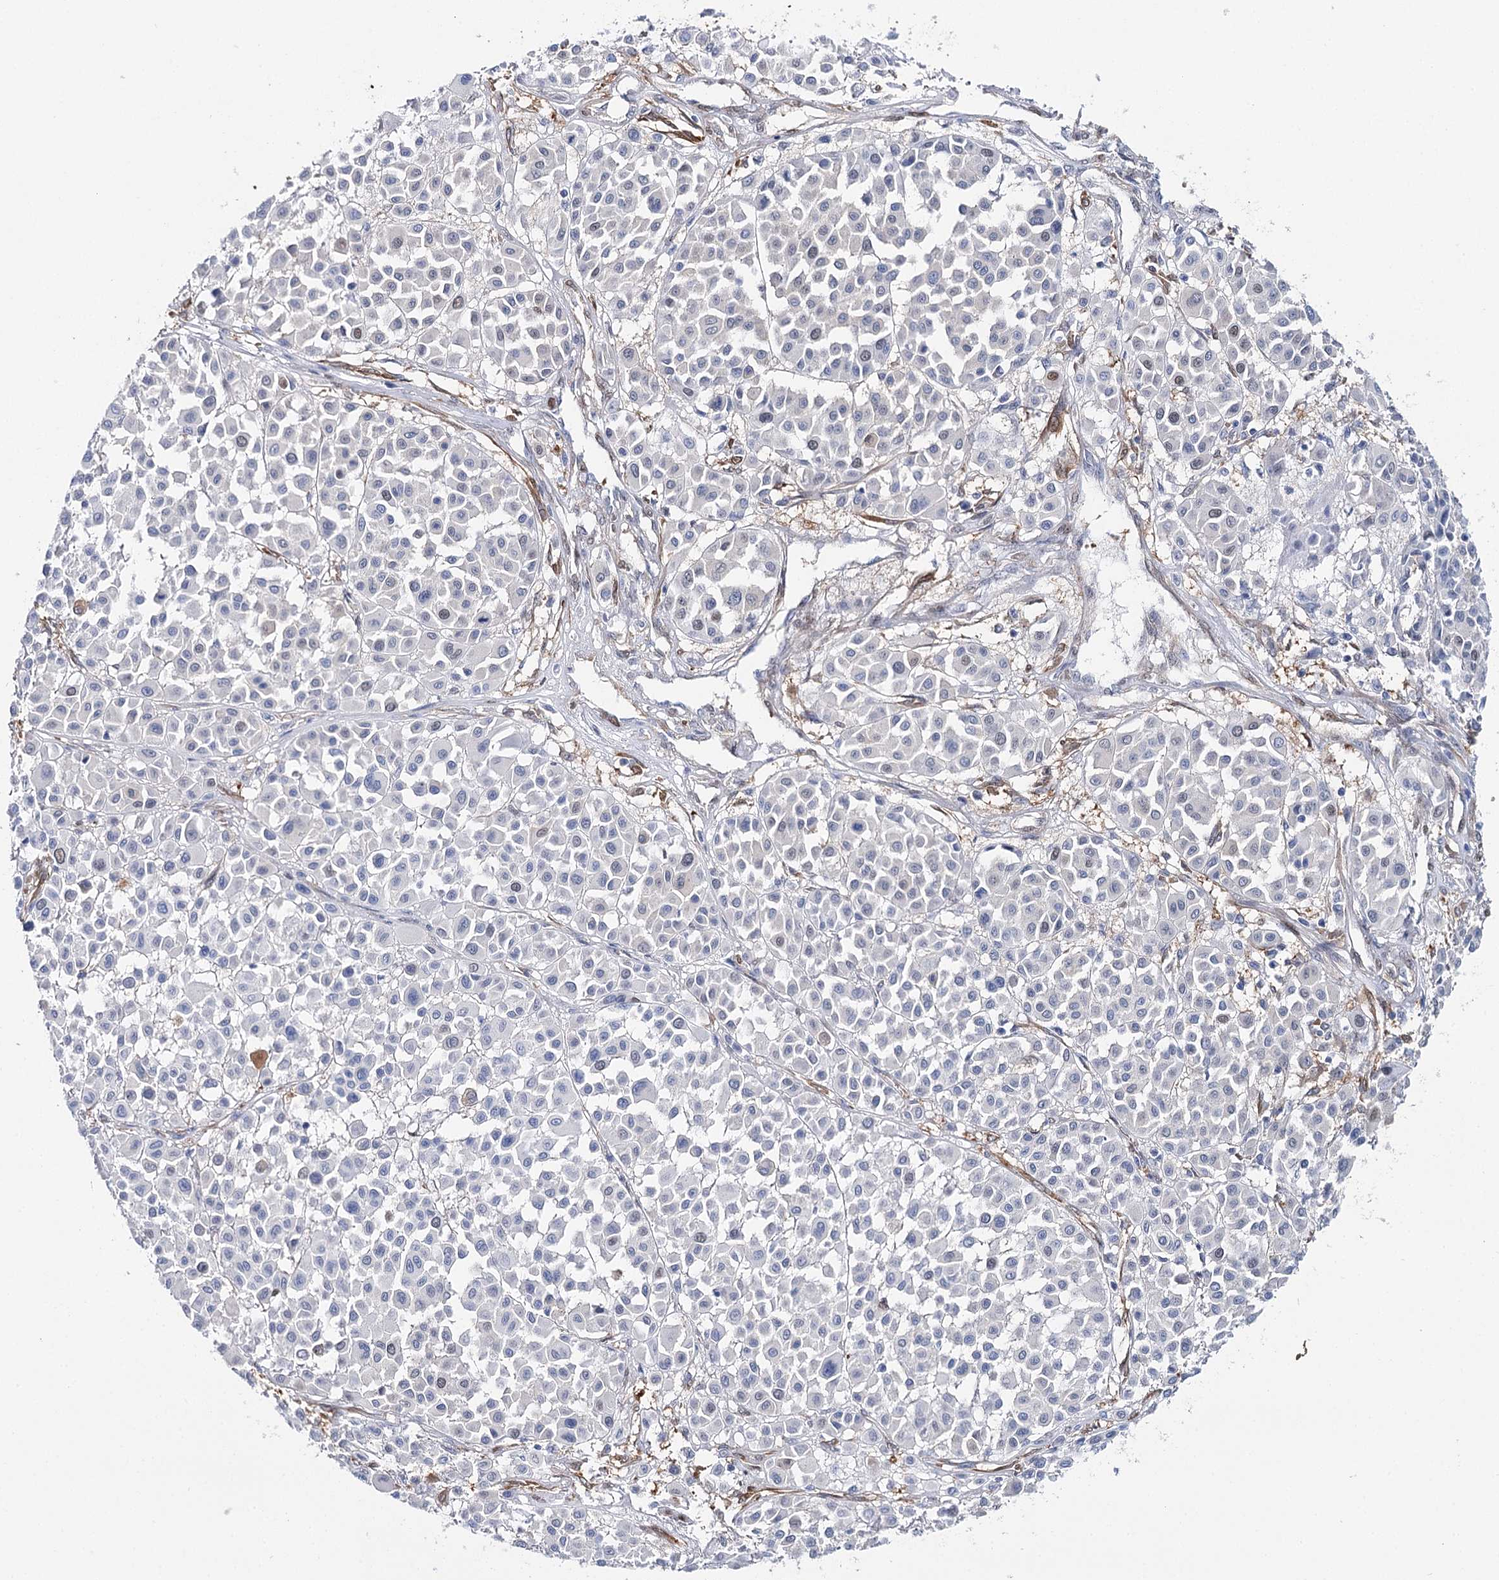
{"staining": {"intensity": "negative", "quantity": "none", "location": "none"}, "tissue": "melanoma", "cell_type": "Tumor cells", "image_type": "cancer", "snomed": [{"axis": "morphology", "description": "Malignant melanoma, Metastatic site"}, {"axis": "topography", "description": "Soft tissue"}], "caption": "Immunohistochemistry (IHC) histopathology image of human melanoma stained for a protein (brown), which displays no expression in tumor cells. (Immunohistochemistry (IHC), brightfield microscopy, high magnification).", "gene": "UGDH", "patient": {"sex": "male", "age": 41}}